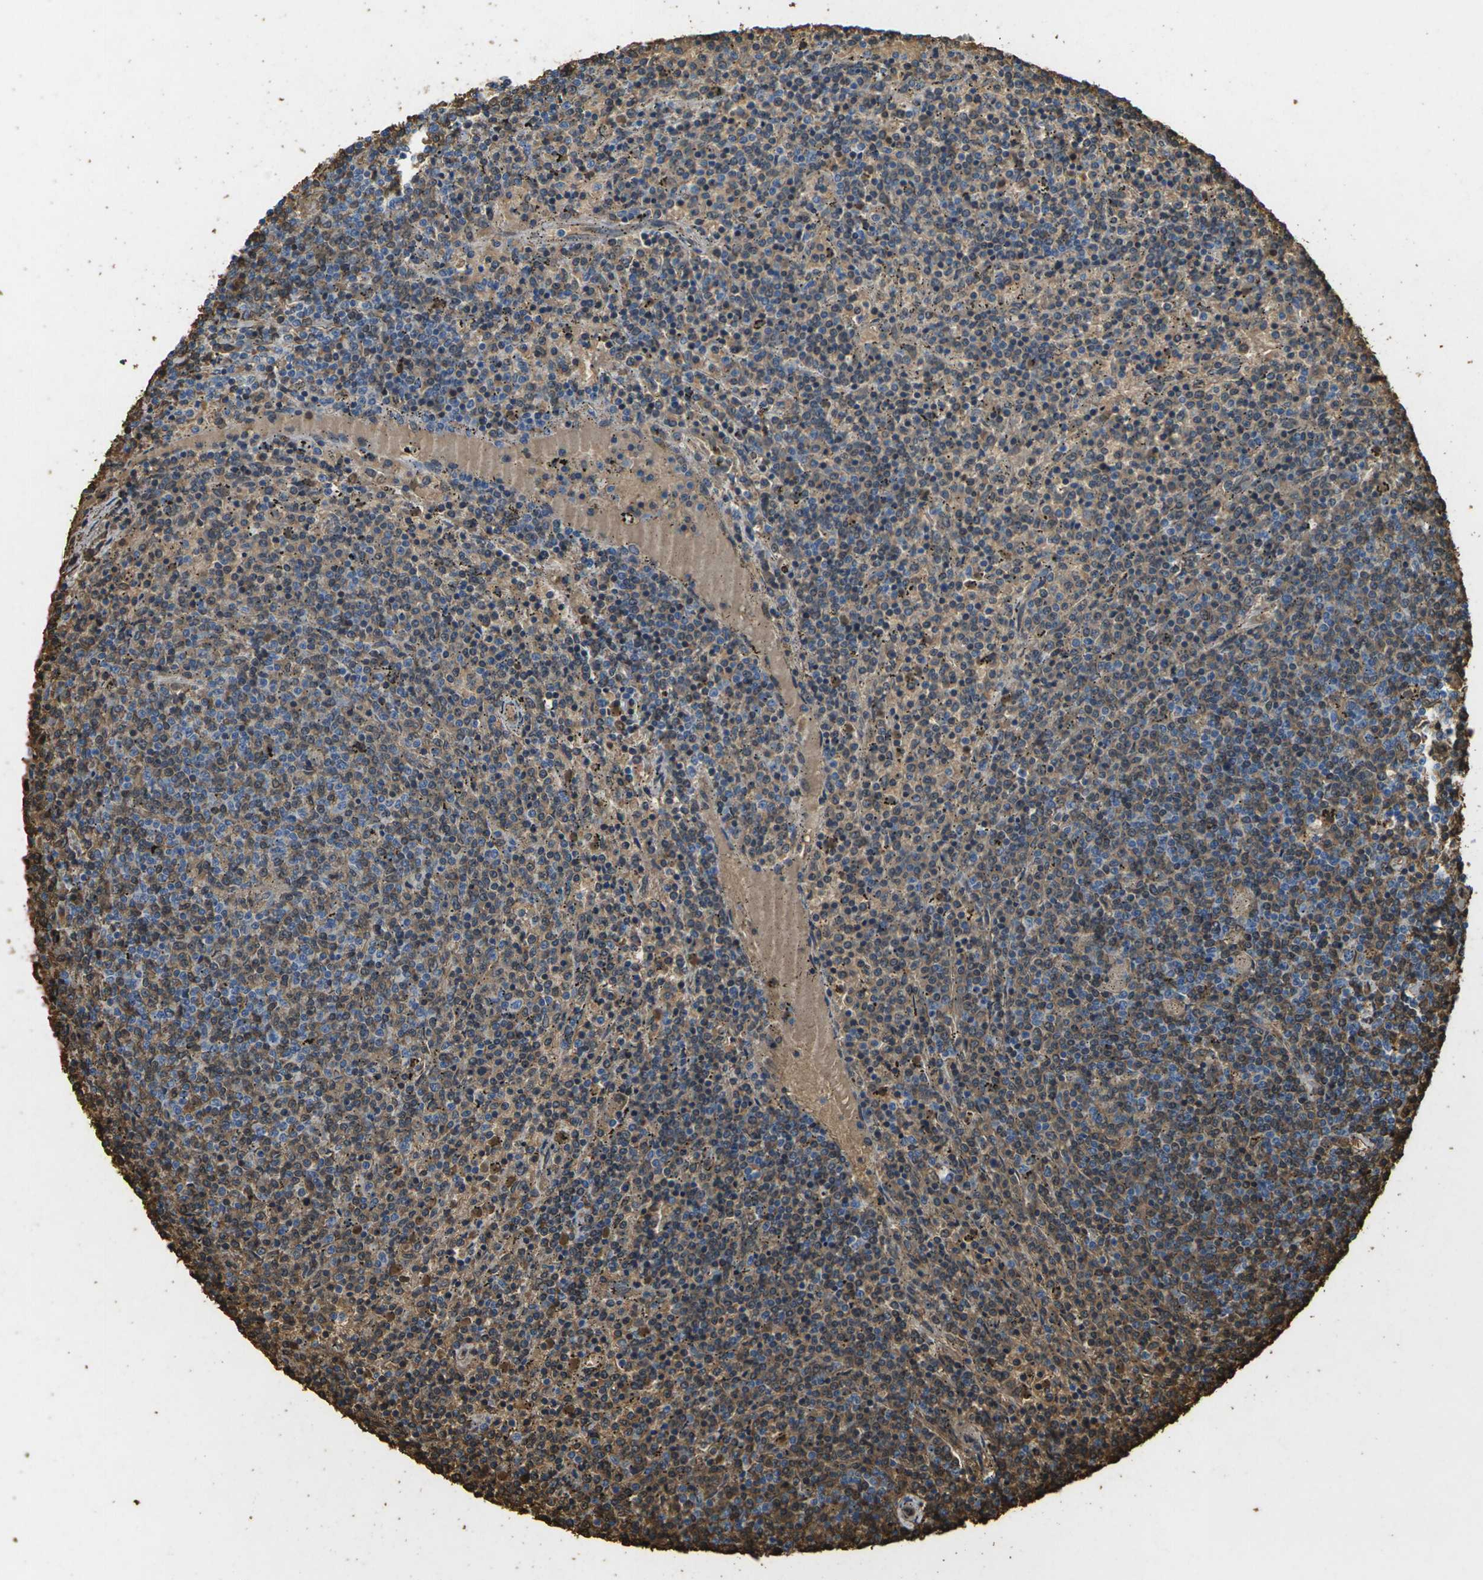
{"staining": {"intensity": "moderate", "quantity": "25%-75%", "location": "cytoplasmic/membranous"}, "tissue": "lymphoma", "cell_type": "Tumor cells", "image_type": "cancer", "snomed": [{"axis": "morphology", "description": "Malignant lymphoma, non-Hodgkin's type, Low grade"}, {"axis": "topography", "description": "Spleen"}], "caption": "Immunohistochemistry image of malignant lymphoma, non-Hodgkin's type (low-grade) stained for a protein (brown), which shows medium levels of moderate cytoplasmic/membranous positivity in about 25%-75% of tumor cells.", "gene": "HBB", "patient": {"sex": "female", "age": 50}}